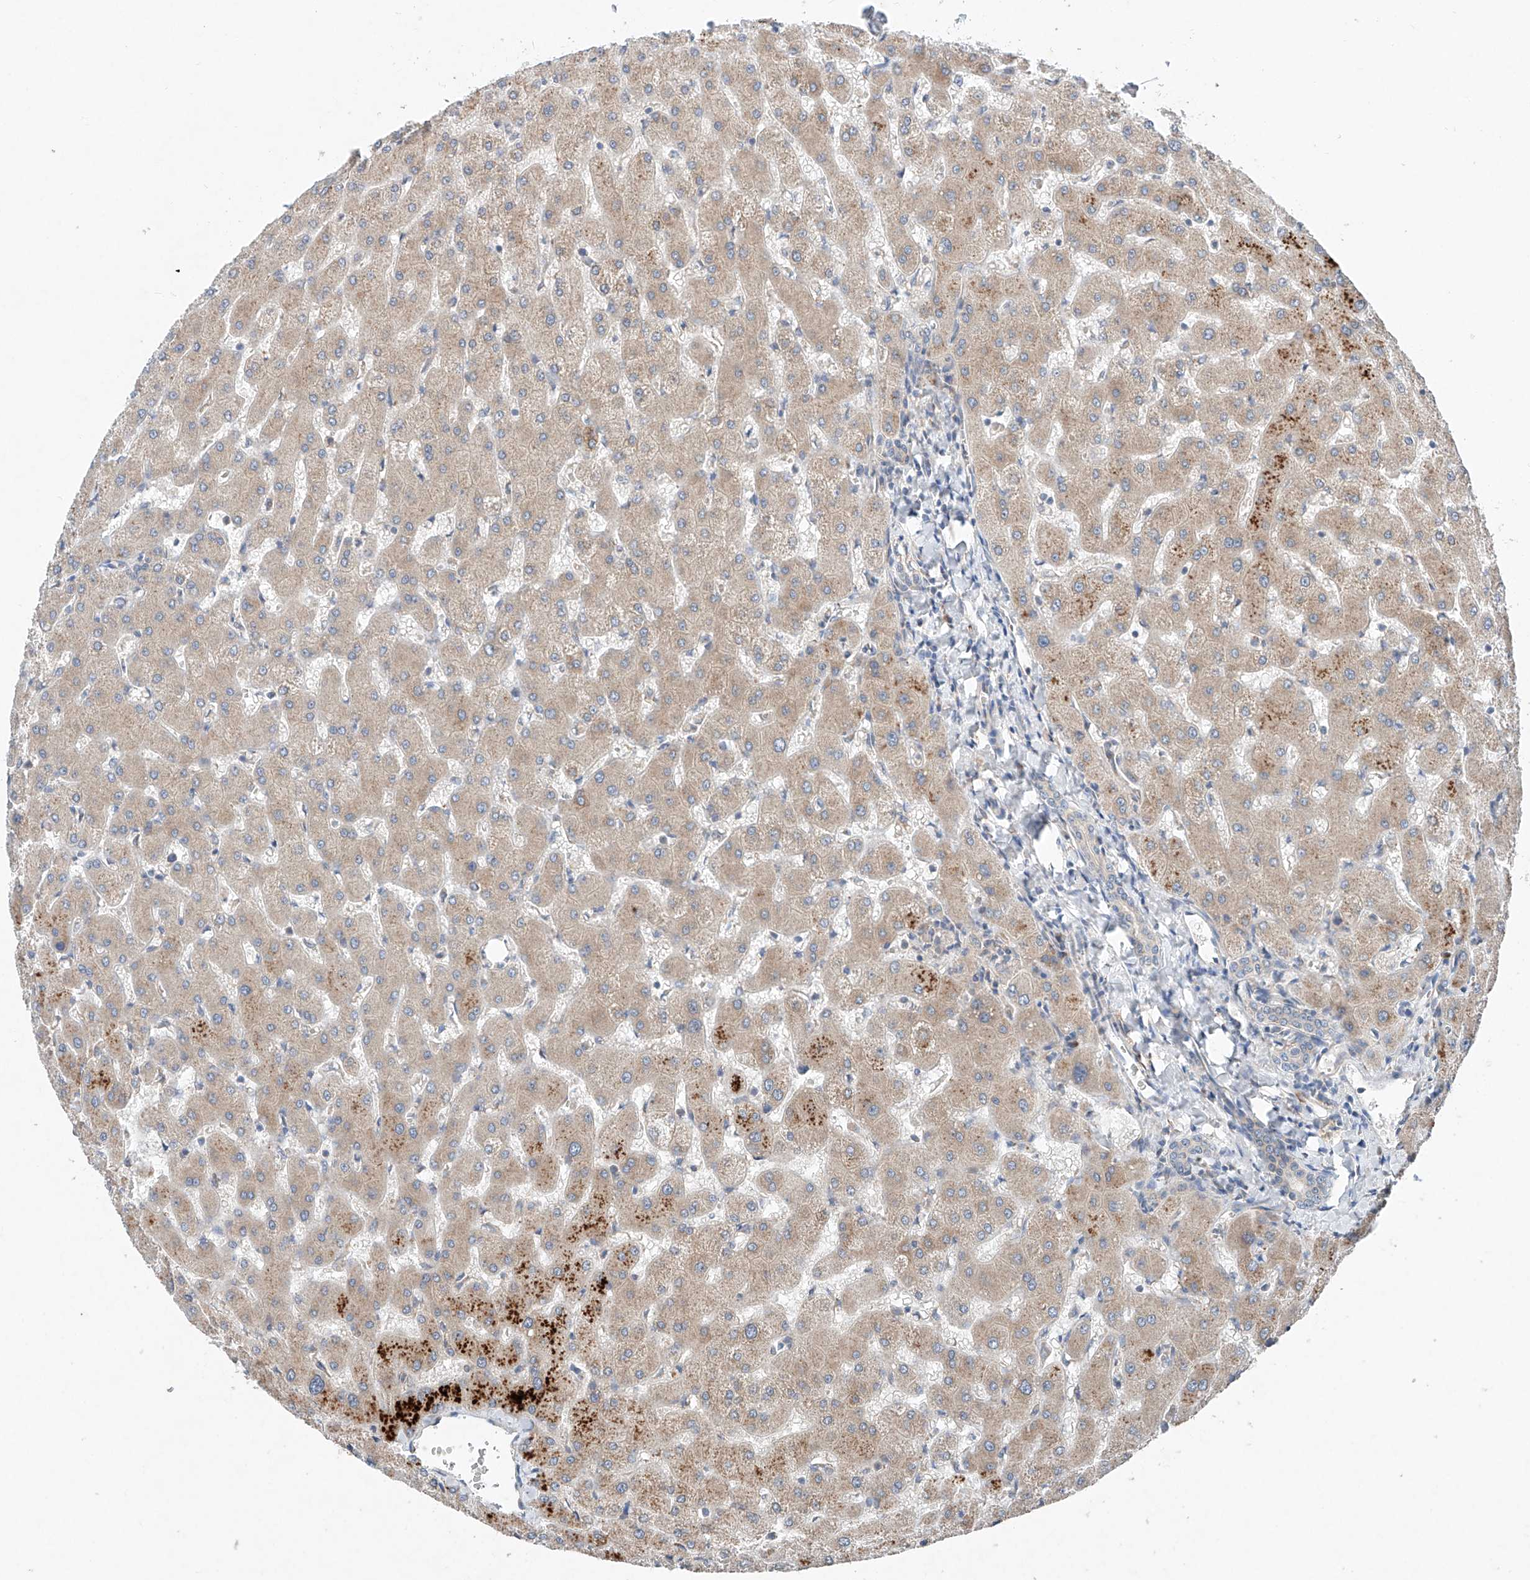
{"staining": {"intensity": "negative", "quantity": "none", "location": "none"}, "tissue": "liver", "cell_type": "Cholangiocytes", "image_type": "normal", "snomed": [{"axis": "morphology", "description": "Normal tissue, NOS"}, {"axis": "topography", "description": "Liver"}], "caption": "DAB (3,3'-diaminobenzidine) immunohistochemical staining of unremarkable liver shows no significant positivity in cholangiocytes. (DAB (3,3'-diaminobenzidine) immunohistochemistry (IHC) with hematoxylin counter stain).", "gene": "FASTK", "patient": {"sex": "female", "age": 63}}